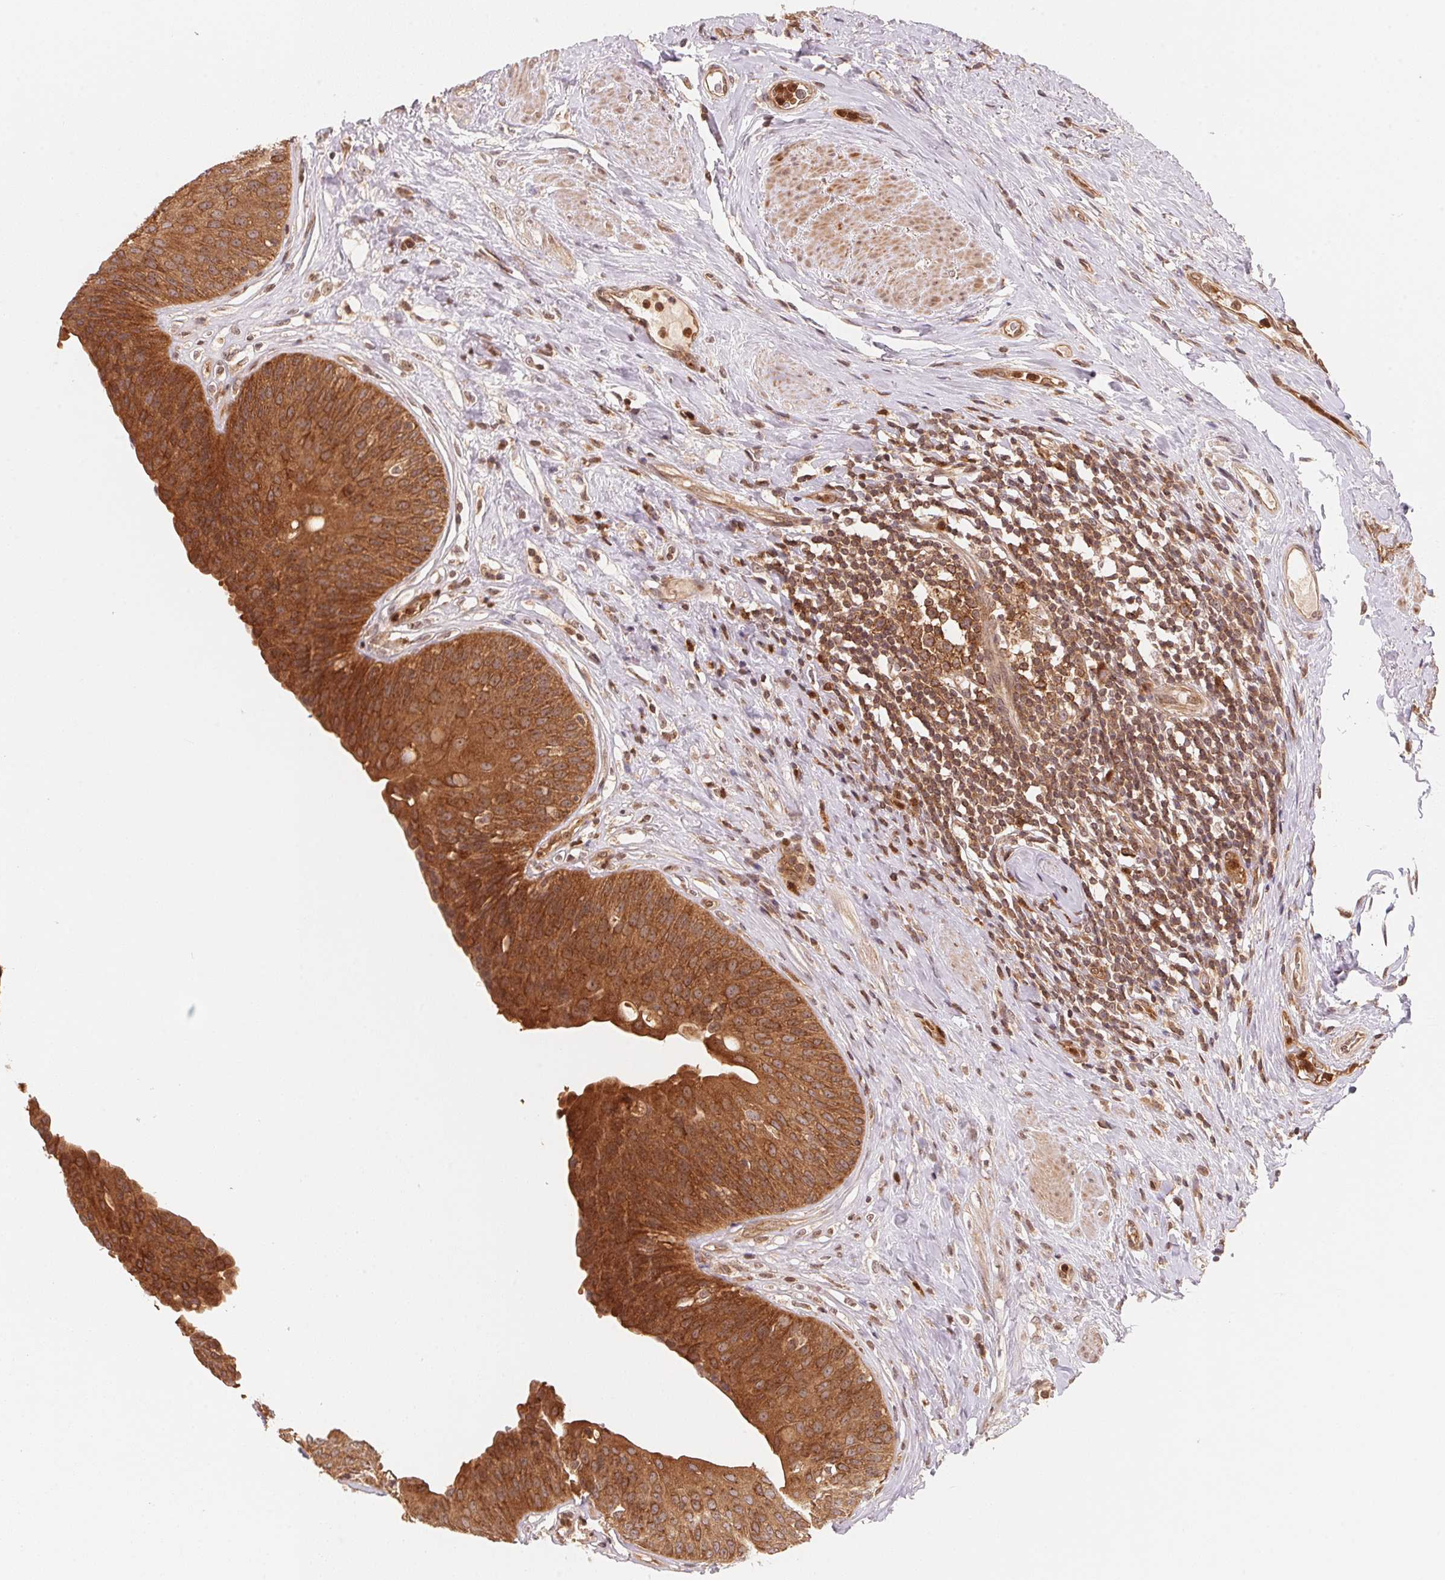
{"staining": {"intensity": "strong", "quantity": ">75%", "location": "cytoplasmic/membranous,nuclear"}, "tissue": "urinary bladder", "cell_type": "Urothelial cells", "image_type": "normal", "snomed": [{"axis": "morphology", "description": "Normal tissue, NOS"}, {"axis": "topography", "description": "Urinary bladder"}], "caption": "Immunohistochemistry of unremarkable urinary bladder reveals high levels of strong cytoplasmic/membranous,nuclear staining in approximately >75% of urothelial cells.", "gene": "CCDC102B", "patient": {"sex": "female", "age": 56}}